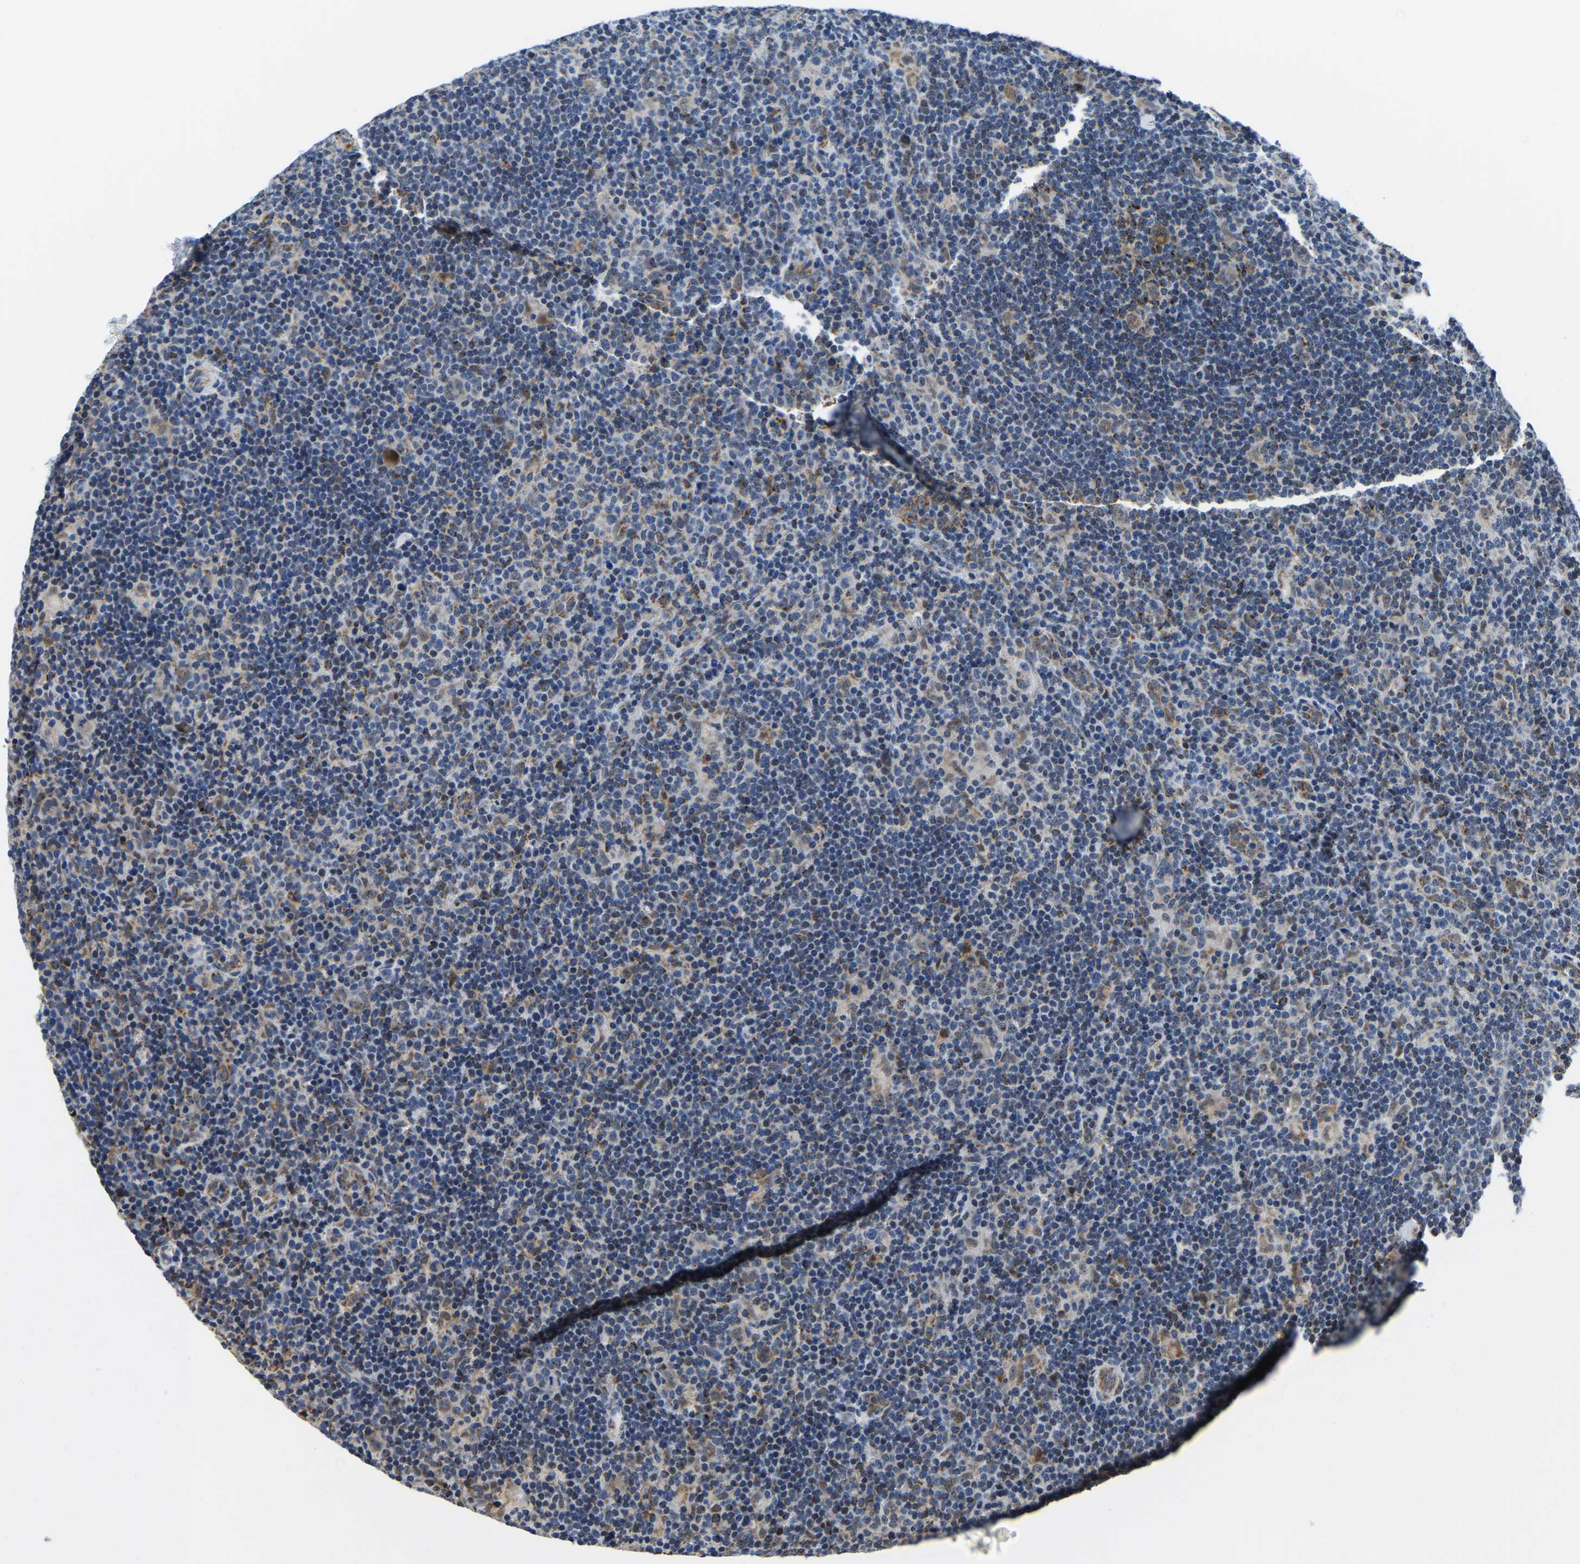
{"staining": {"intensity": "moderate", "quantity": ">75%", "location": "cytoplasmic/membranous,nuclear"}, "tissue": "lymphoma", "cell_type": "Tumor cells", "image_type": "cancer", "snomed": [{"axis": "morphology", "description": "Hodgkin's disease, NOS"}, {"axis": "topography", "description": "Lymph node"}], "caption": "Moderate cytoplasmic/membranous and nuclear protein expression is appreciated in about >75% of tumor cells in Hodgkin's disease.", "gene": "BNIP3L", "patient": {"sex": "female", "age": 57}}